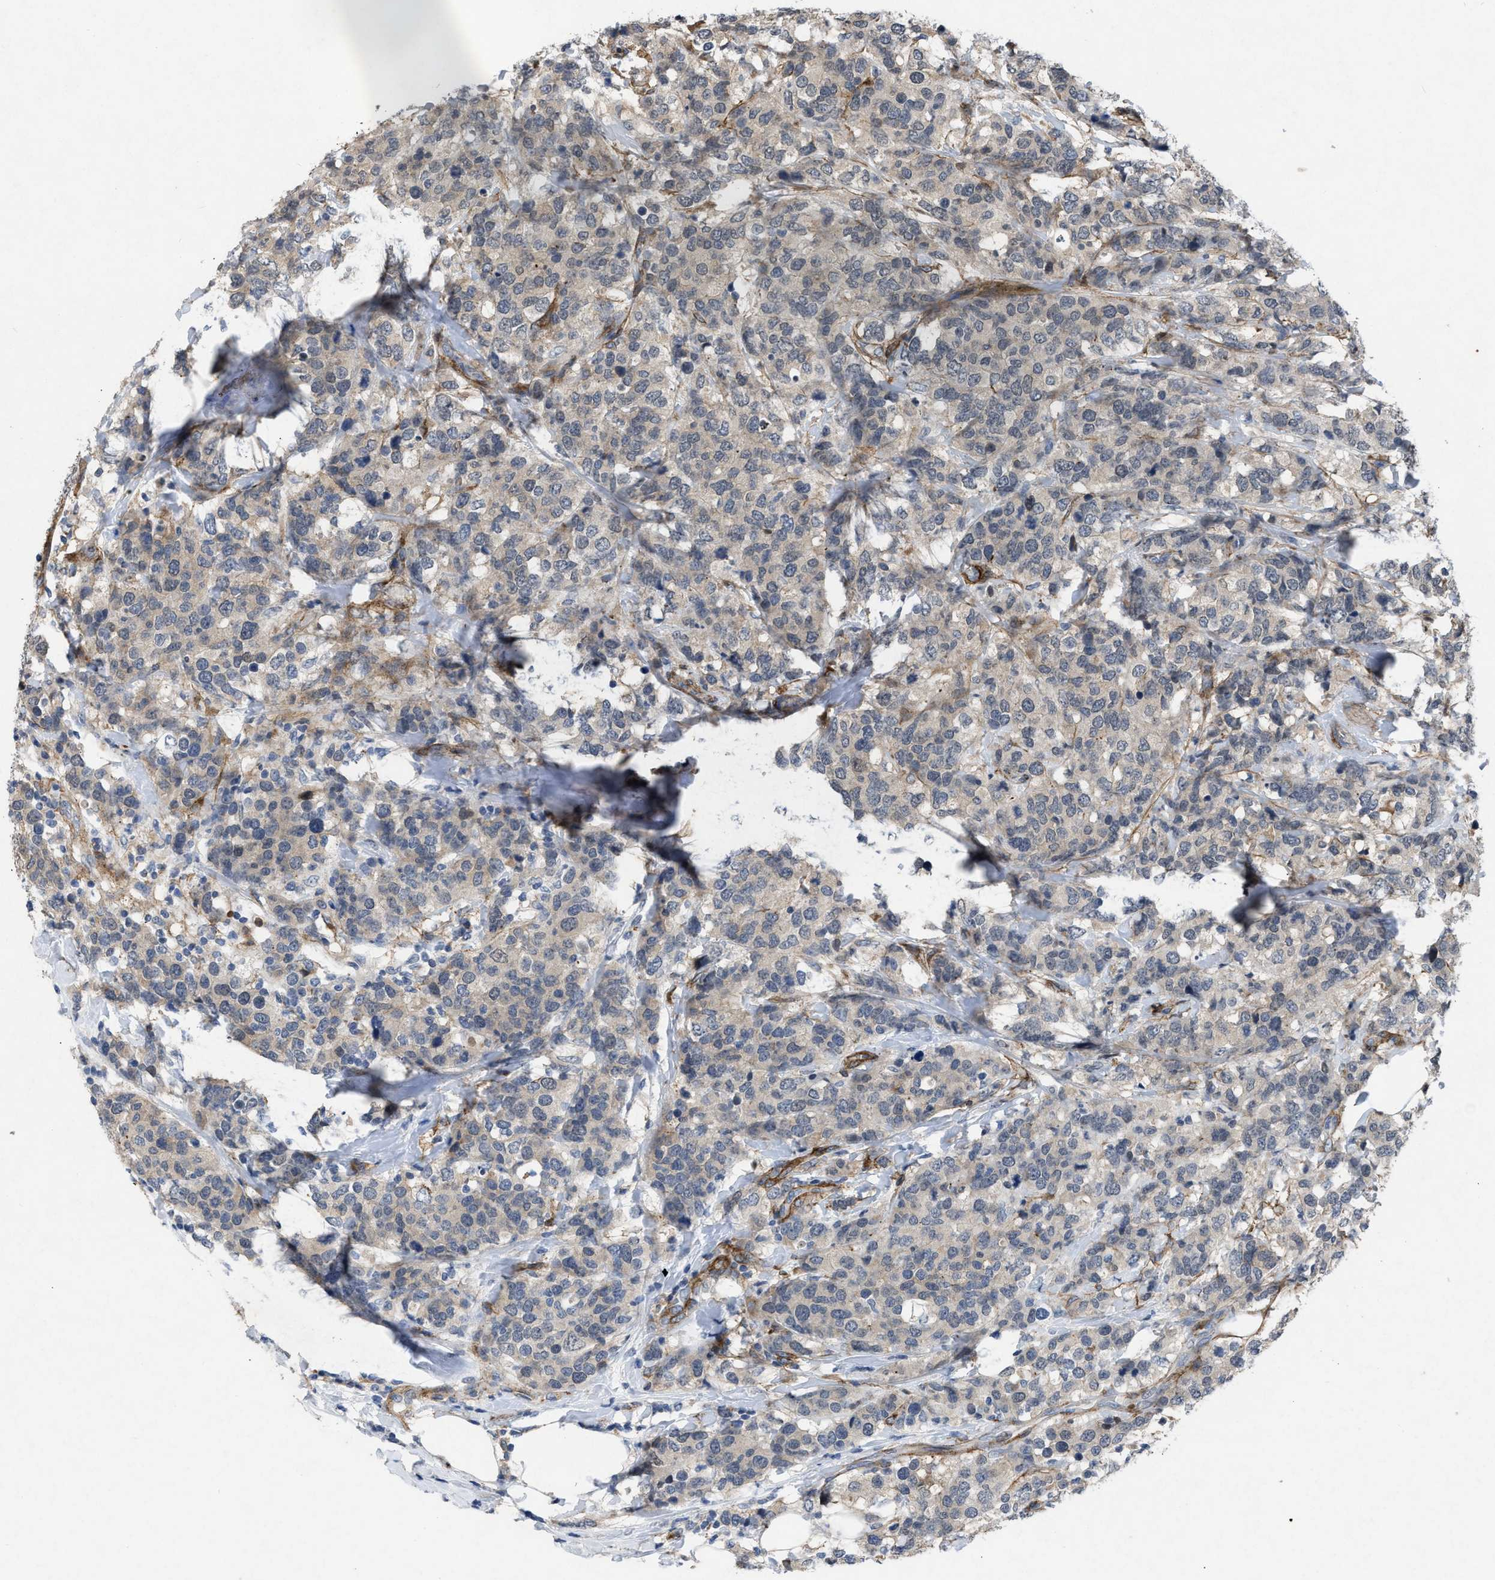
{"staining": {"intensity": "negative", "quantity": "none", "location": "none"}, "tissue": "breast cancer", "cell_type": "Tumor cells", "image_type": "cancer", "snomed": [{"axis": "morphology", "description": "Lobular carcinoma"}, {"axis": "topography", "description": "Breast"}], "caption": "This is an immunohistochemistry image of human lobular carcinoma (breast). There is no expression in tumor cells.", "gene": "PDGFRA", "patient": {"sex": "female", "age": 59}}